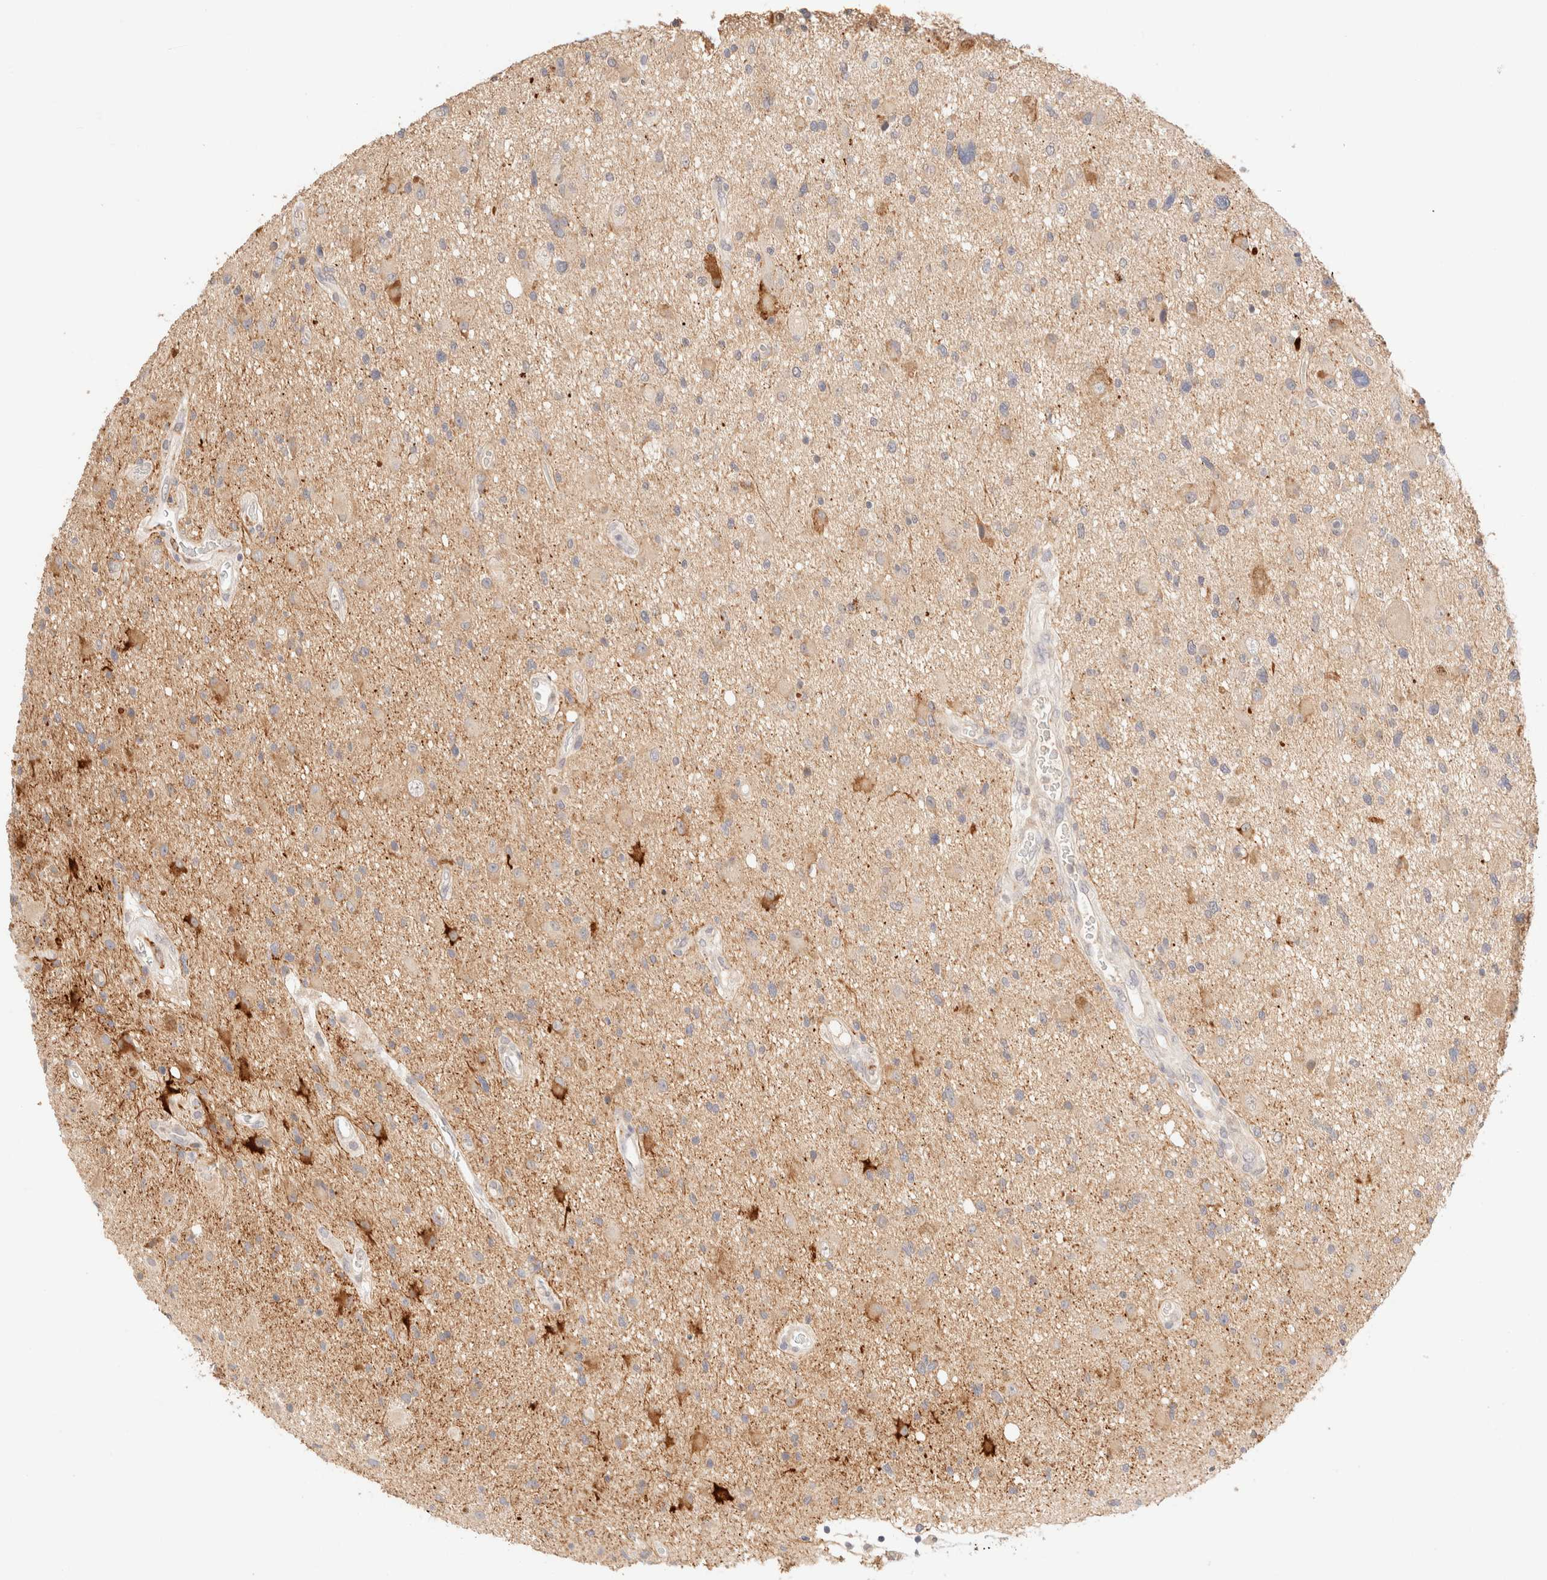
{"staining": {"intensity": "strong", "quantity": "<25%", "location": "cytoplasmic/membranous"}, "tissue": "glioma", "cell_type": "Tumor cells", "image_type": "cancer", "snomed": [{"axis": "morphology", "description": "Glioma, malignant, High grade"}, {"axis": "topography", "description": "Brain"}], "caption": "This is a micrograph of immunohistochemistry (IHC) staining of glioma, which shows strong positivity in the cytoplasmic/membranous of tumor cells.", "gene": "SNTB1", "patient": {"sex": "male", "age": 33}}